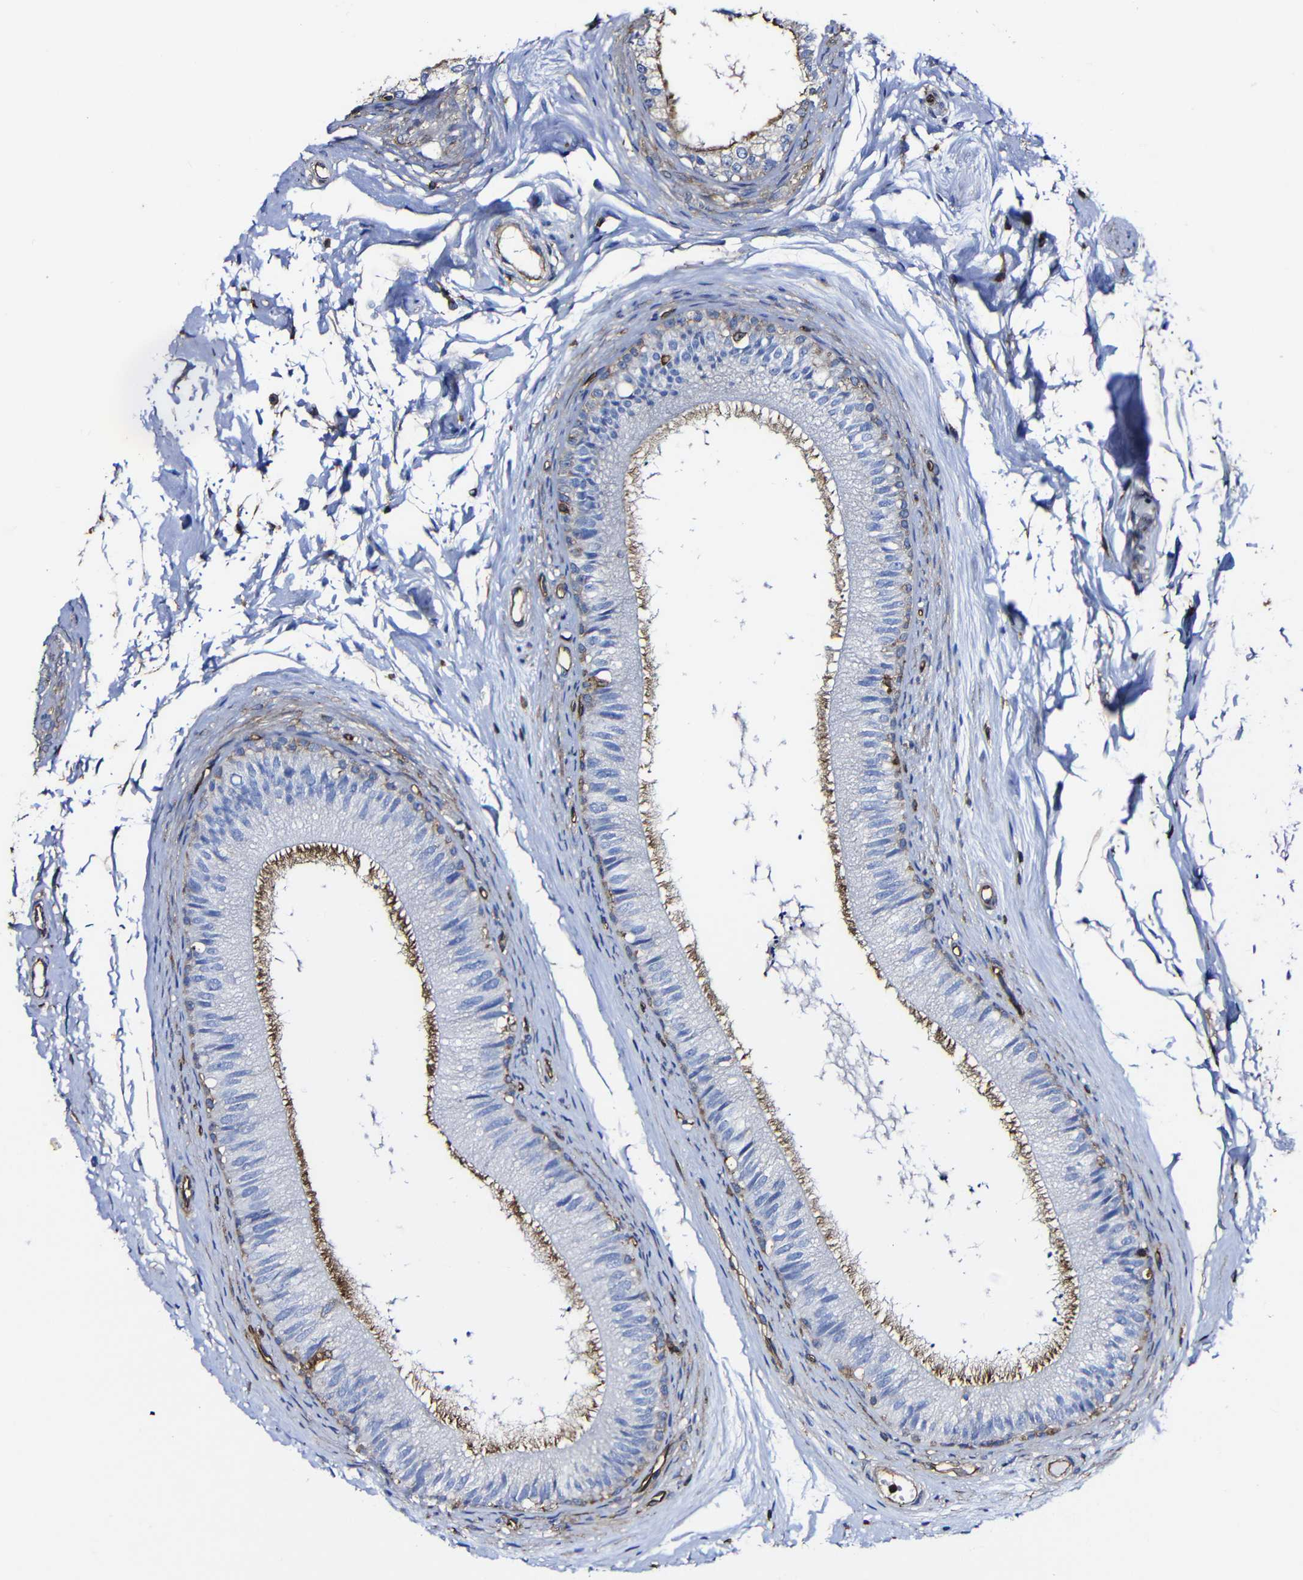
{"staining": {"intensity": "moderate", "quantity": "25%-75%", "location": "cytoplasmic/membranous"}, "tissue": "epididymis", "cell_type": "Glandular cells", "image_type": "normal", "snomed": [{"axis": "morphology", "description": "Normal tissue, NOS"}, {"axis": "topography", "description": "Epididymis"}], "caption": "Approximately 25%-75% of glandular cells in benign epididymis reveal moderate cytoplasmic/membranous protein expression as visualized by brown immunohistochemical staining.", "gene": "MSN", "patient": {"sex": "male", "age": 56}}